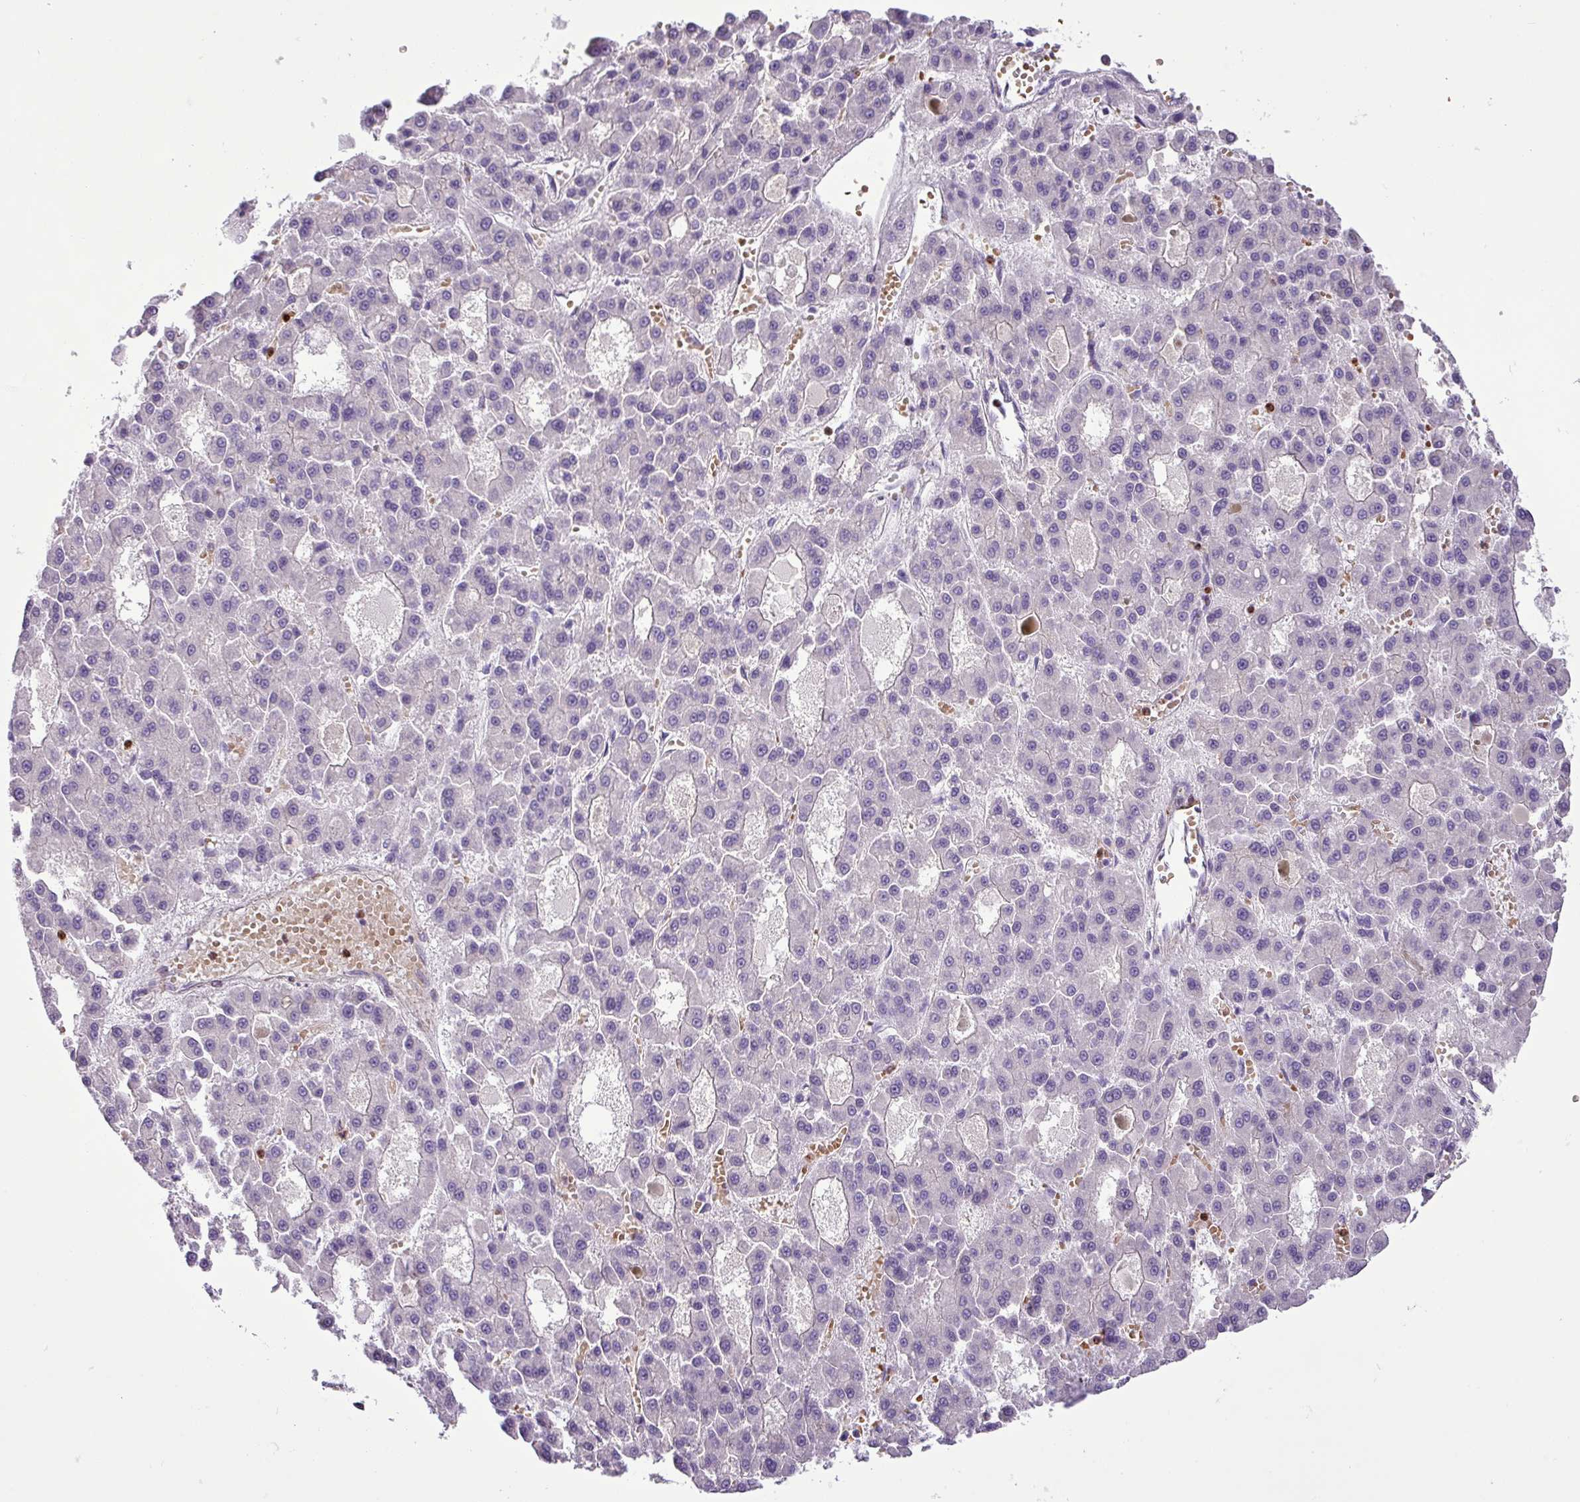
{"staining": {"intensity": "negative", "quantity": "none", "location": "none"}, "tissue": "liver cancer", "cell_type": "Tumor cells", "image_type": "cancer", "snomed": [{"axis": "morphology", "description": "Carcinoma, Hepatocellular, NOS"}, {"axis": "topography", "description": "Liver"}], "caption": "Immunohistochemistry image of neoplastic tissue: liver cancer stained with DAB (3,3'-diaminobenzidine) reveals no significant protein positivity in tumor cells.", "gene": "NBEAL2", "patient": {"sex": "male", "age": 70}}